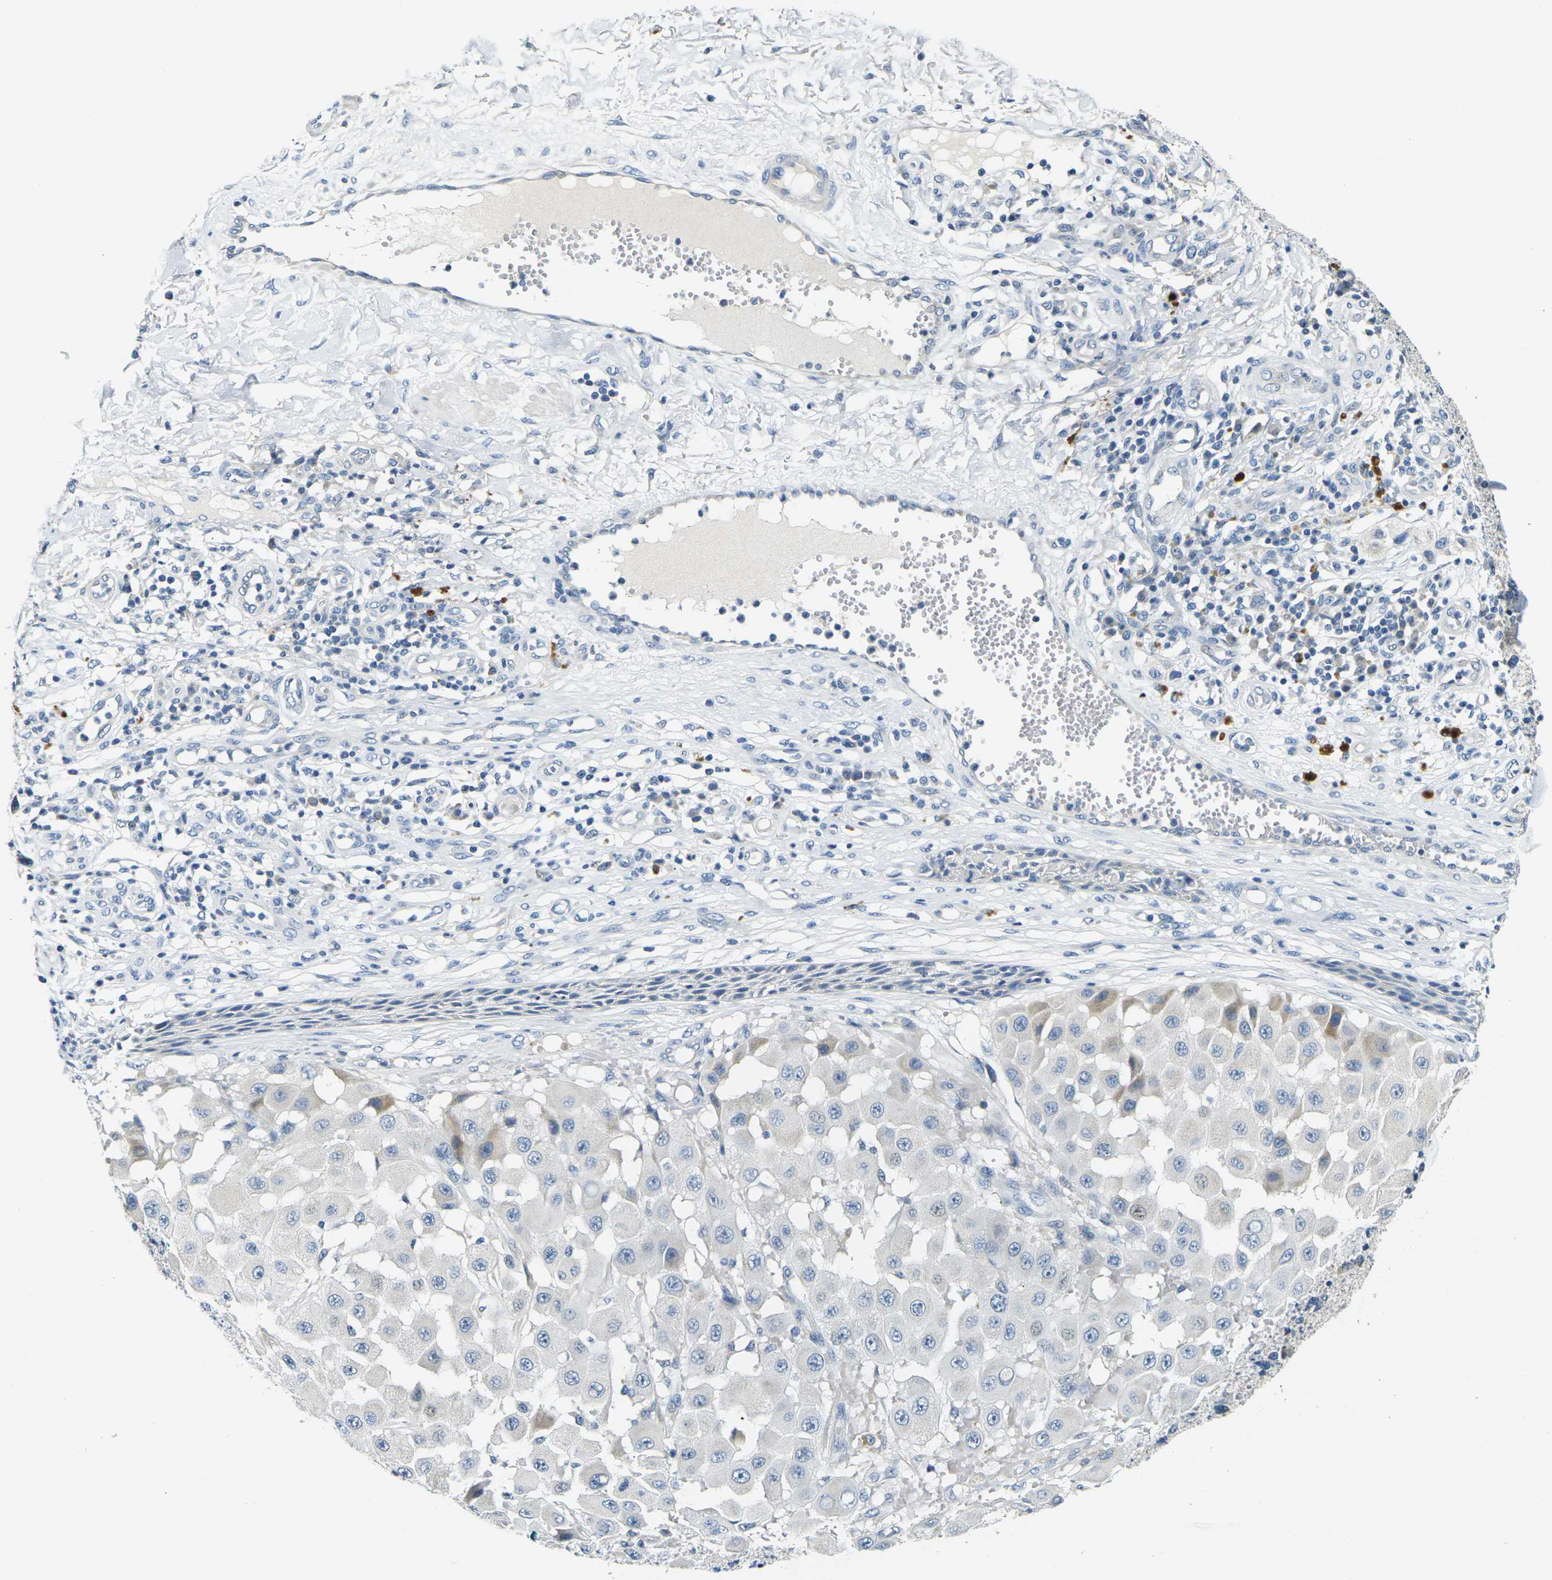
{"staining": {"intensity": "negative", "quantity": "none", "location": "none"}, "tissue": "melanoma", "cell_type": "Tumor cells", "image_type": "cancer", "snomed": [{"axis": "morphology", "description": "Malignant melanoma, NOS"}, {"axis": "topography", "description": "Skin"}], "caption": "Immunohistochemical staining of malignant melanoma shows no significant expression in tumor cells. Nuclei are stained in blue.", "gene": "SHISAL2B", "patient": {"sex": "female", "age": 81}}